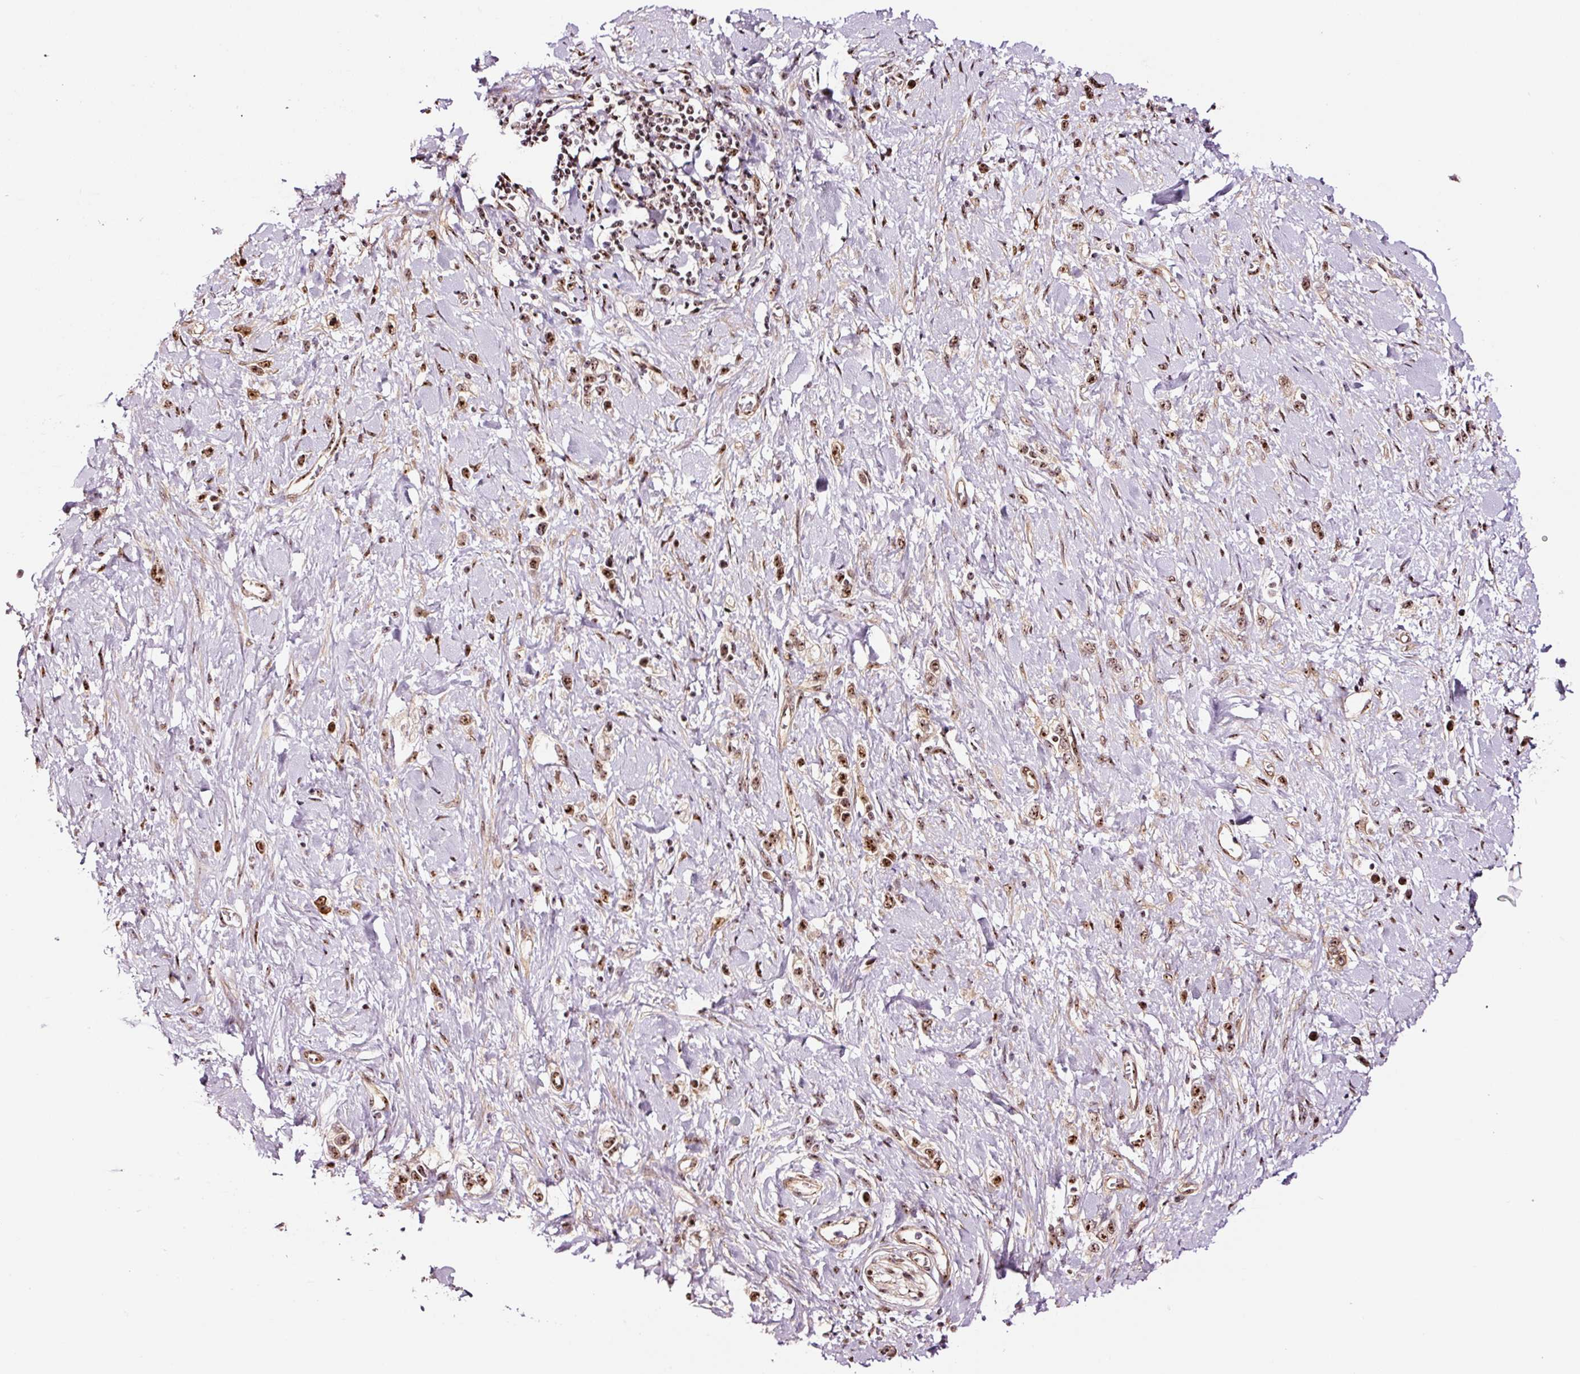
{"staining": {"intensity": "strong", "quantity": ">75%", "location": "nuclear"}, "tissue": "stomach cancer", "cell_type": "Tumor cells", "image_type": "cancer", "snomed": [{"axis": "morphology", "description": "Normal tissue, NOS"}, {"axis": "morphology", "description": "Adenocarcinoma, NOS"}, {"axis": "topography", "description": "Stomach, upper"}, {"axis": "topography", "description": "Stomach"}], "caption": "Immunohistochemical staining of adenocarcinoma (stomach) demonstrates high levels of strong nuclear protein staining in about >75% of tumor cells.", "gene": "GNL3", "patient": {"sex": "female", "age": 65}}